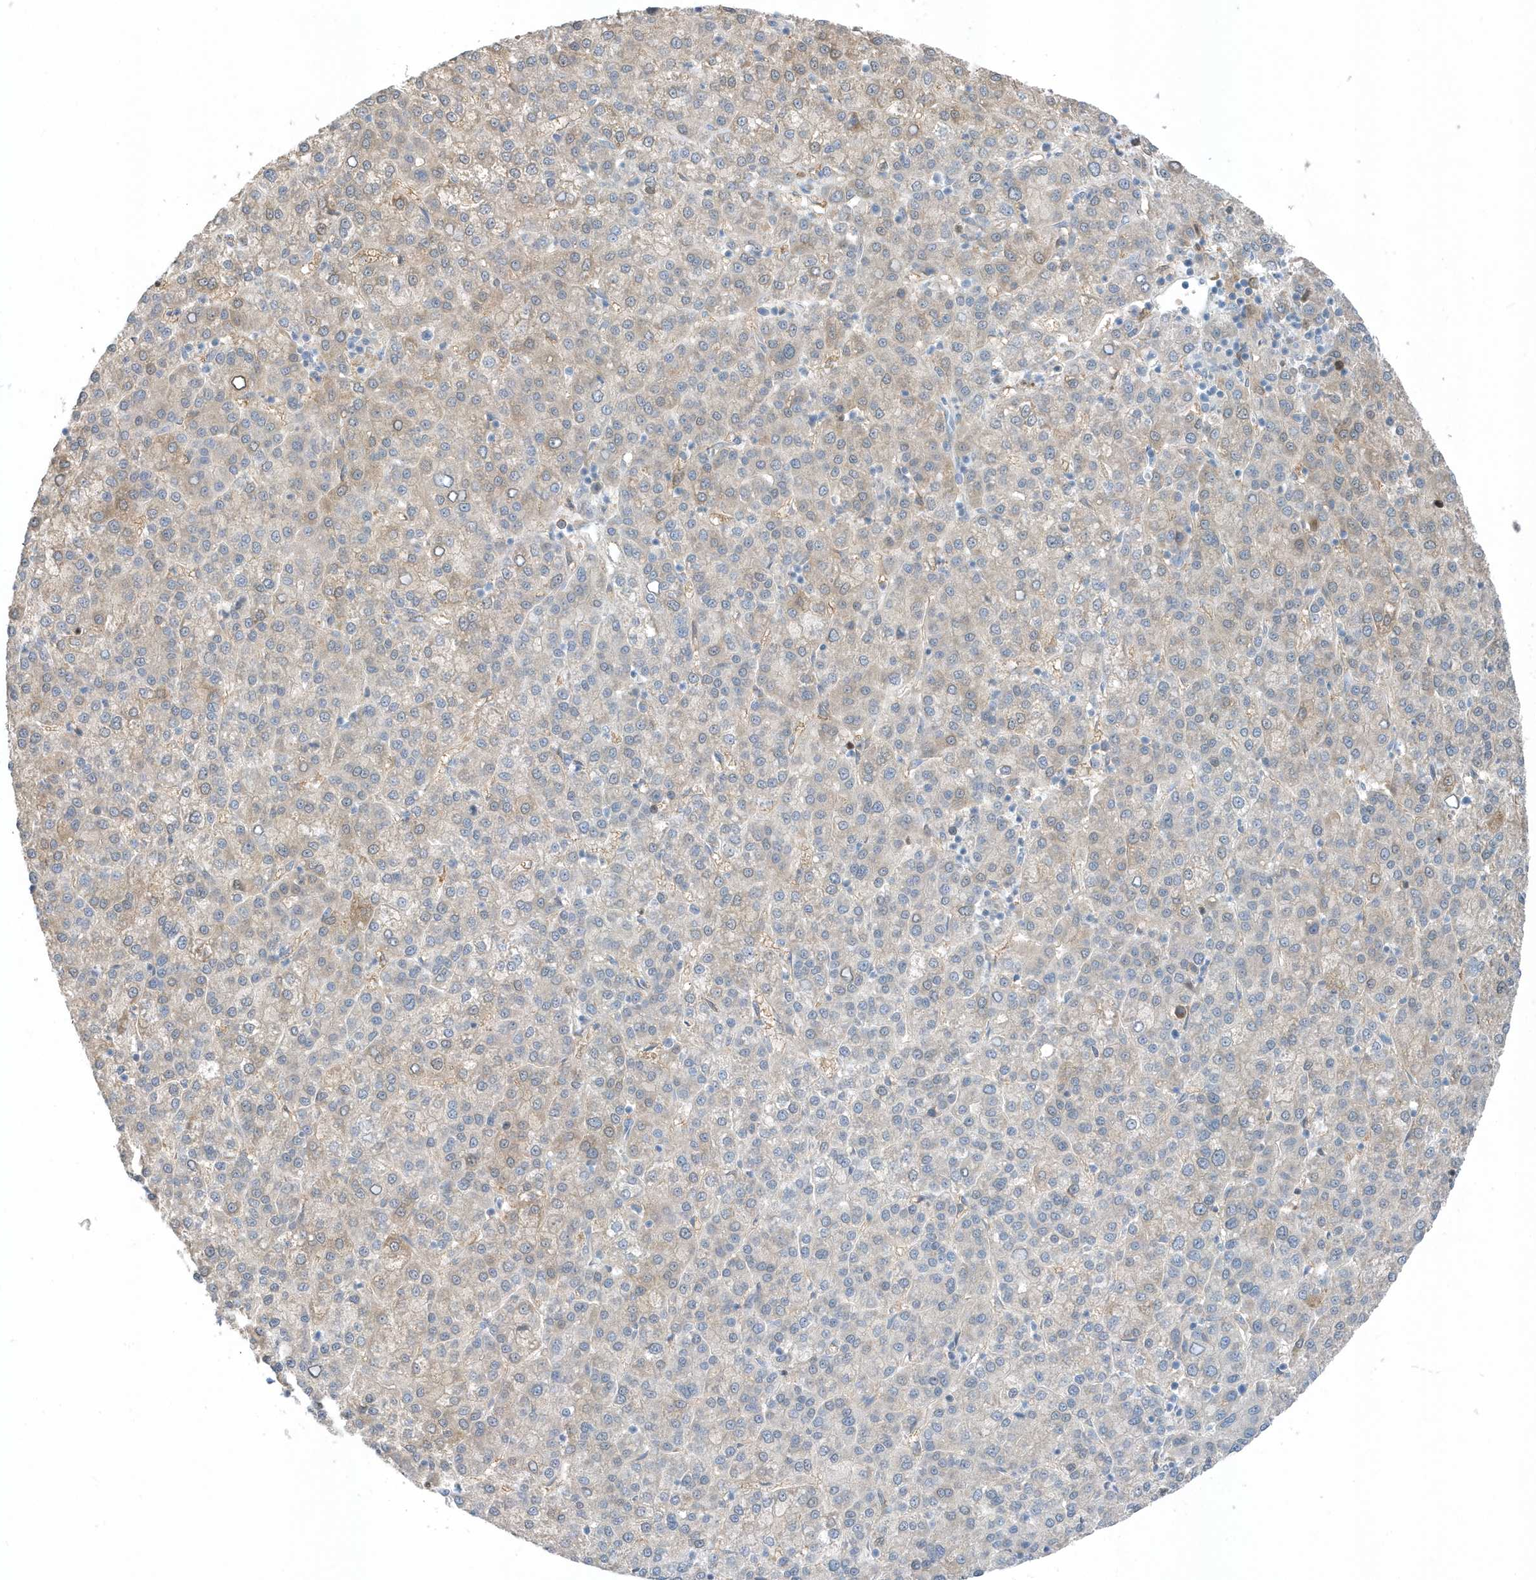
{"staining": {"intensity": "weak", "quantity": "<25%", "location": "cytoplasmic/membranous"}, "tissue": "liver cancer", "cell_type": "Tumor cells", "image_type": "cancer", "snomed": [{"axis": "morphology", "description": "Carcinoma, Hepatocellular, NOS"}, {"axis": "topography", "description": "Liver"}], "caption": "High magnification brightfield microscopy of hepatocellular carcinoma (liver) stained with DAB (brown) and counterstained with hematoxylin (blue): tumor cells show no significant staining.", "gene": "USP53", "patient": {"sex": "female", "age": 58}}